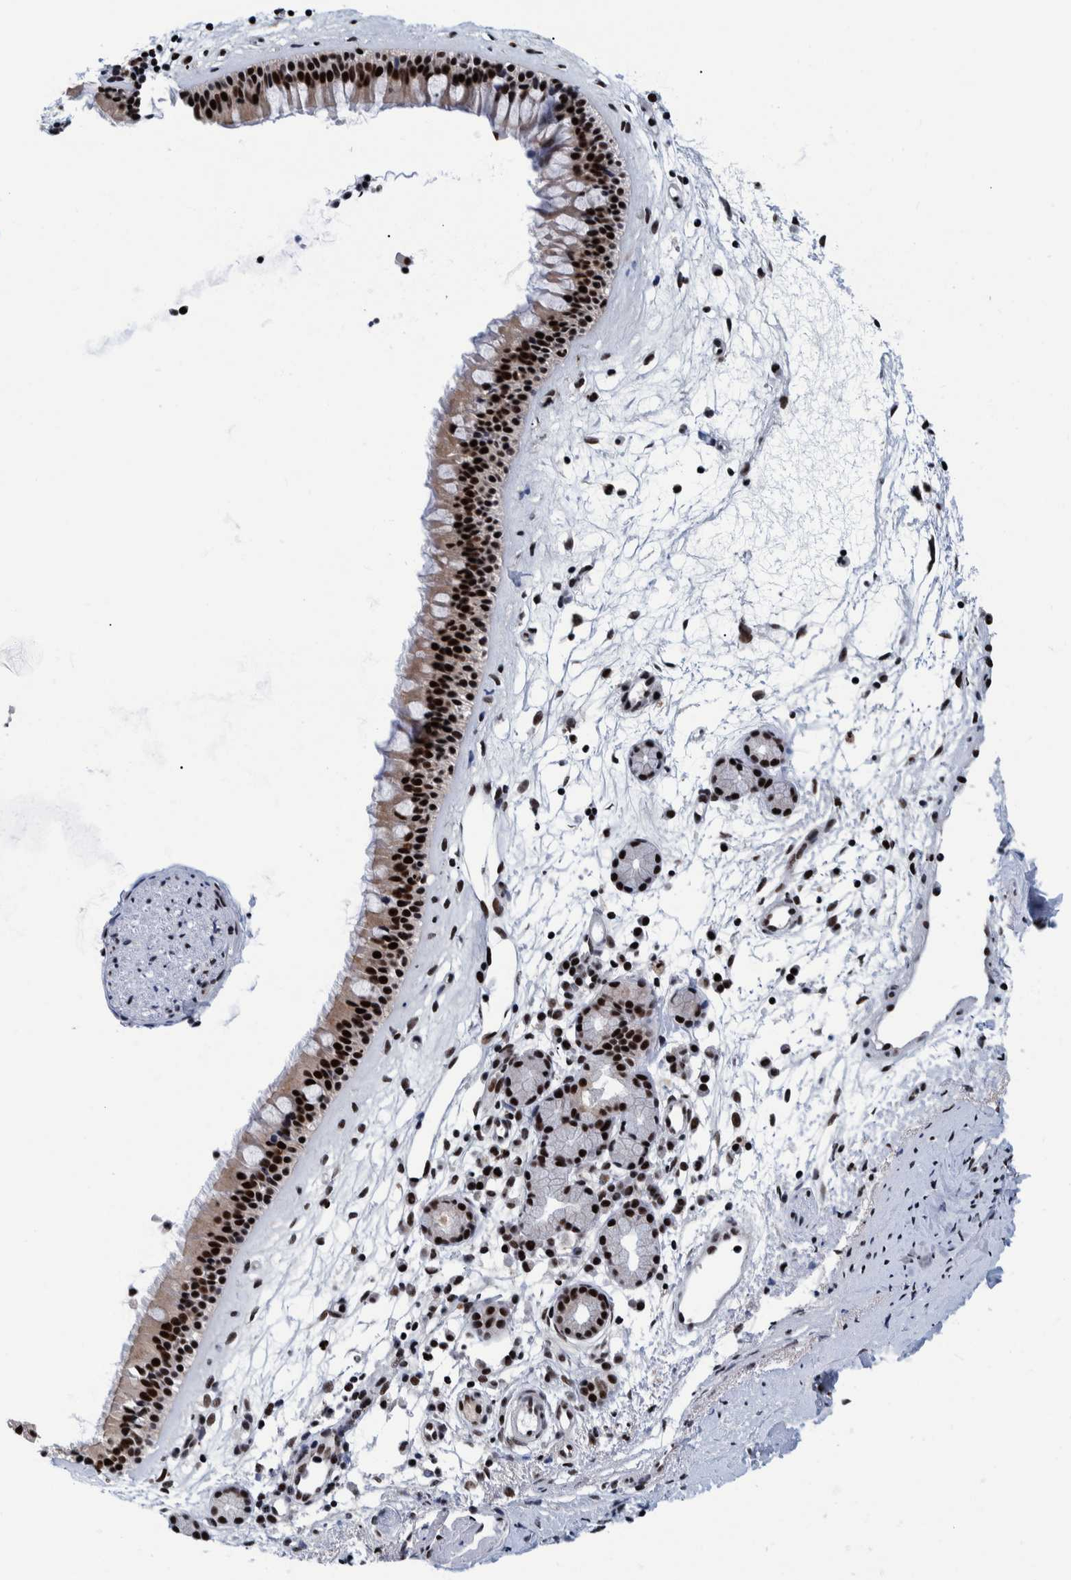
{"staining": {"intensity": "strong", "quantity": ">75%", "location": "nuclear"}, "tissue": "nasopharynx", "cell_type": "Respiratory epithelial cells", "image_type": "normal", "snomed": [{"axis": "morphology", "description": "Normal tissue, NOS"}, {"axis": "topography", "description": "Nasopharynx"}], "caption": "Immunohistochemistry (IHC) of benign nasopharynx displays high levels of strong nuclear staining in about >75% of respiratory epithelial cells.", "gene": "EFTUD2", "patient": {"sex": "female", "age": 42}}